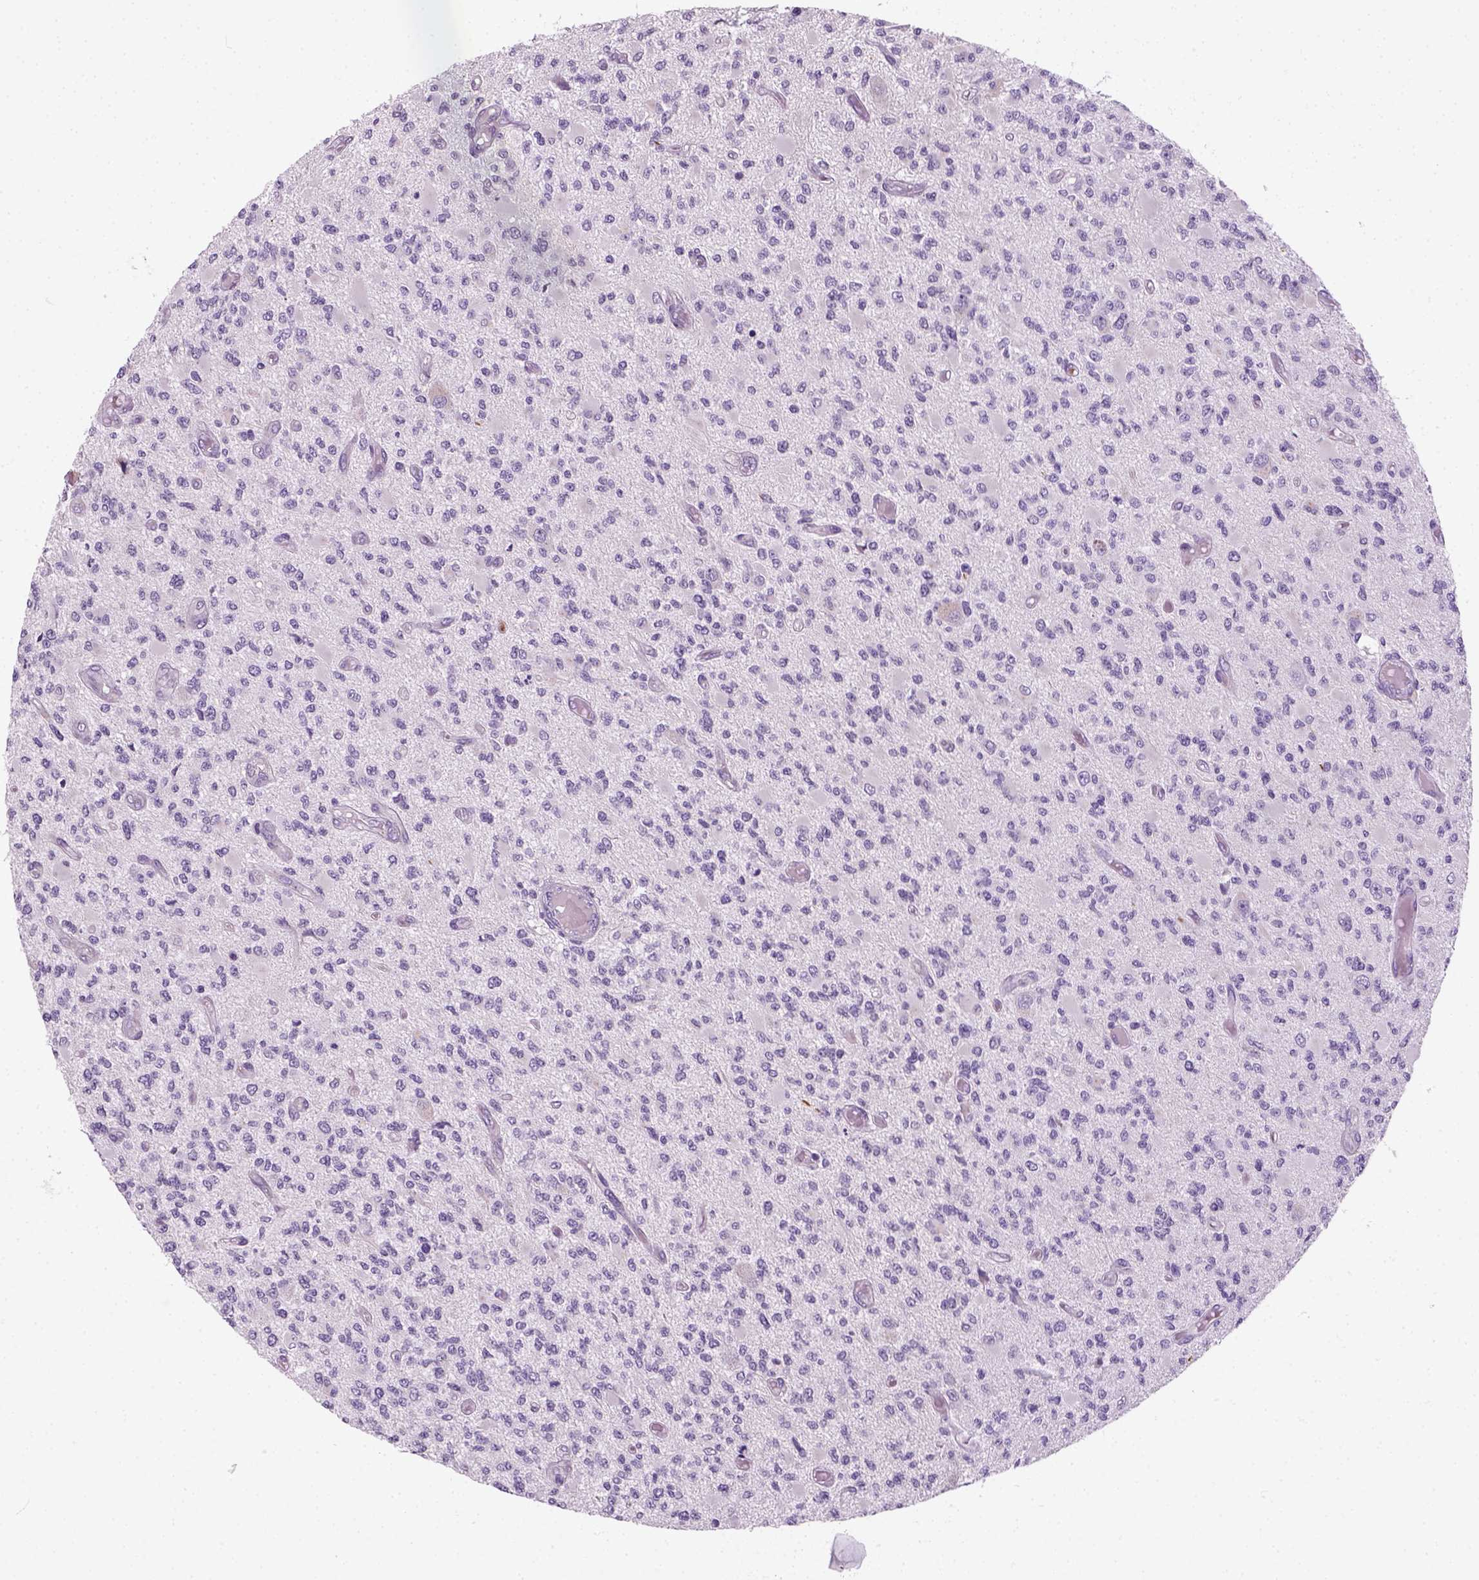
{"staining": {"intensity": "negative", "quantity": "none", "location": "none"}, "tissue": "glioma", "cell_type": "Tumor cells", "image_type": "cancer", "snomed": [{"axis": "morphology", "description": "Glioma, malignant, High grade"}, {"axis": "topography", "description": "Brain"}], "caption": "This is a photomicrograph of immunohistochemistry staining of malignant glioma (high-grade), which shows no expression in tumor cells.", "gene": "IL4", "patient": {"sex": "female", "age": 63}}